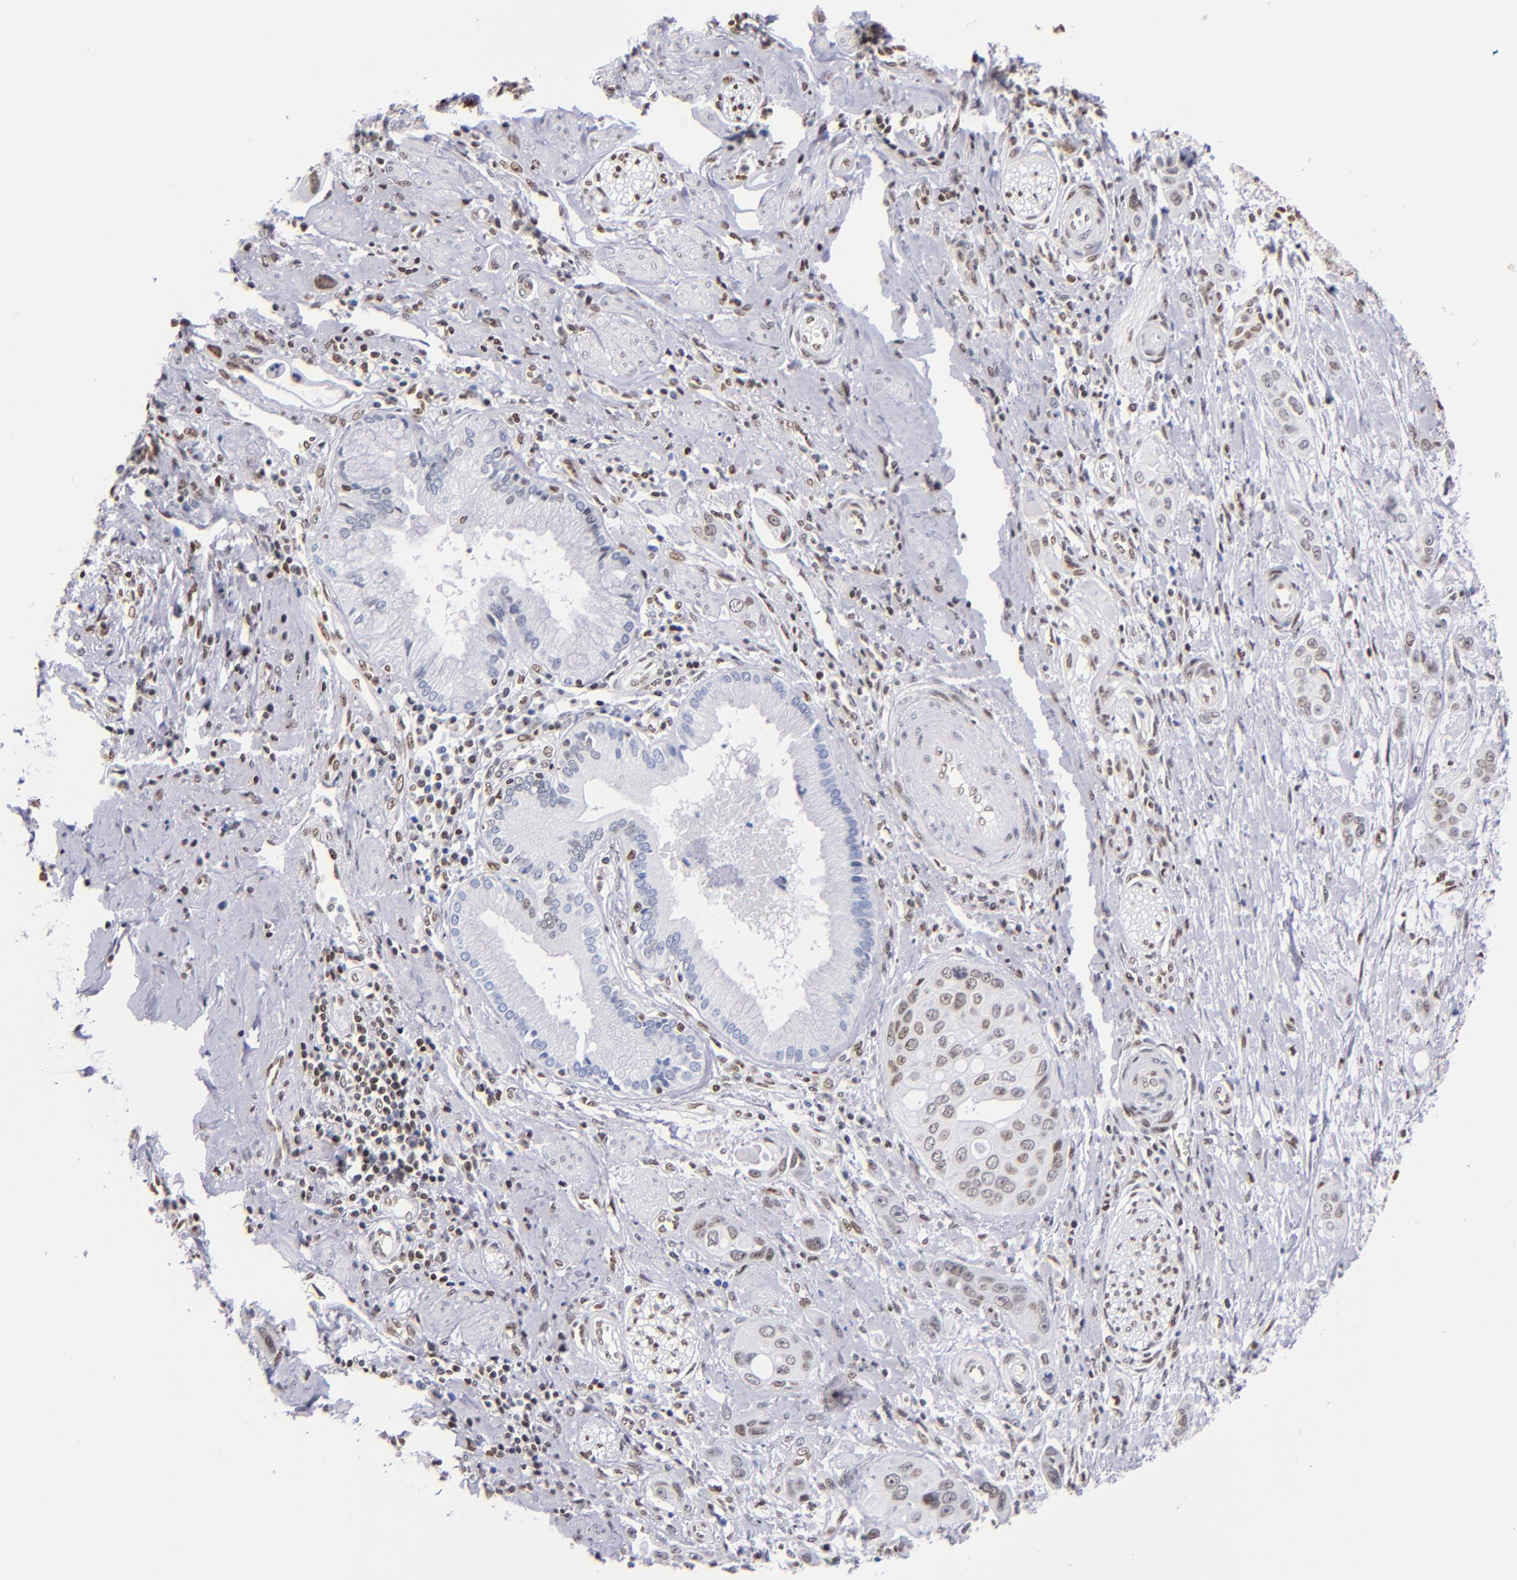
{"staining": {"intensity": "moderate", "quantity": ">75%", "location": "nuclear"}, "tissue": "pancreatic cancer", "cell_type": "Tumor cells", "image_type": "cancer", "snomed": [{"axis": "morphology", "description": "Adenocarcinoma, NOS"}, {"axis": "topography", "description": "Pancreas"}], "caption": "Immunohistochemical staining of human adenocarcinoma (pancreatic) displays medium levels of moderate nuclear expression in about >75% of tumor cells. (Brightfield microscopy of DAB IHC at high magnification).", "gene": "IFI16", "patient": {"sex": "female", "age": 60}}